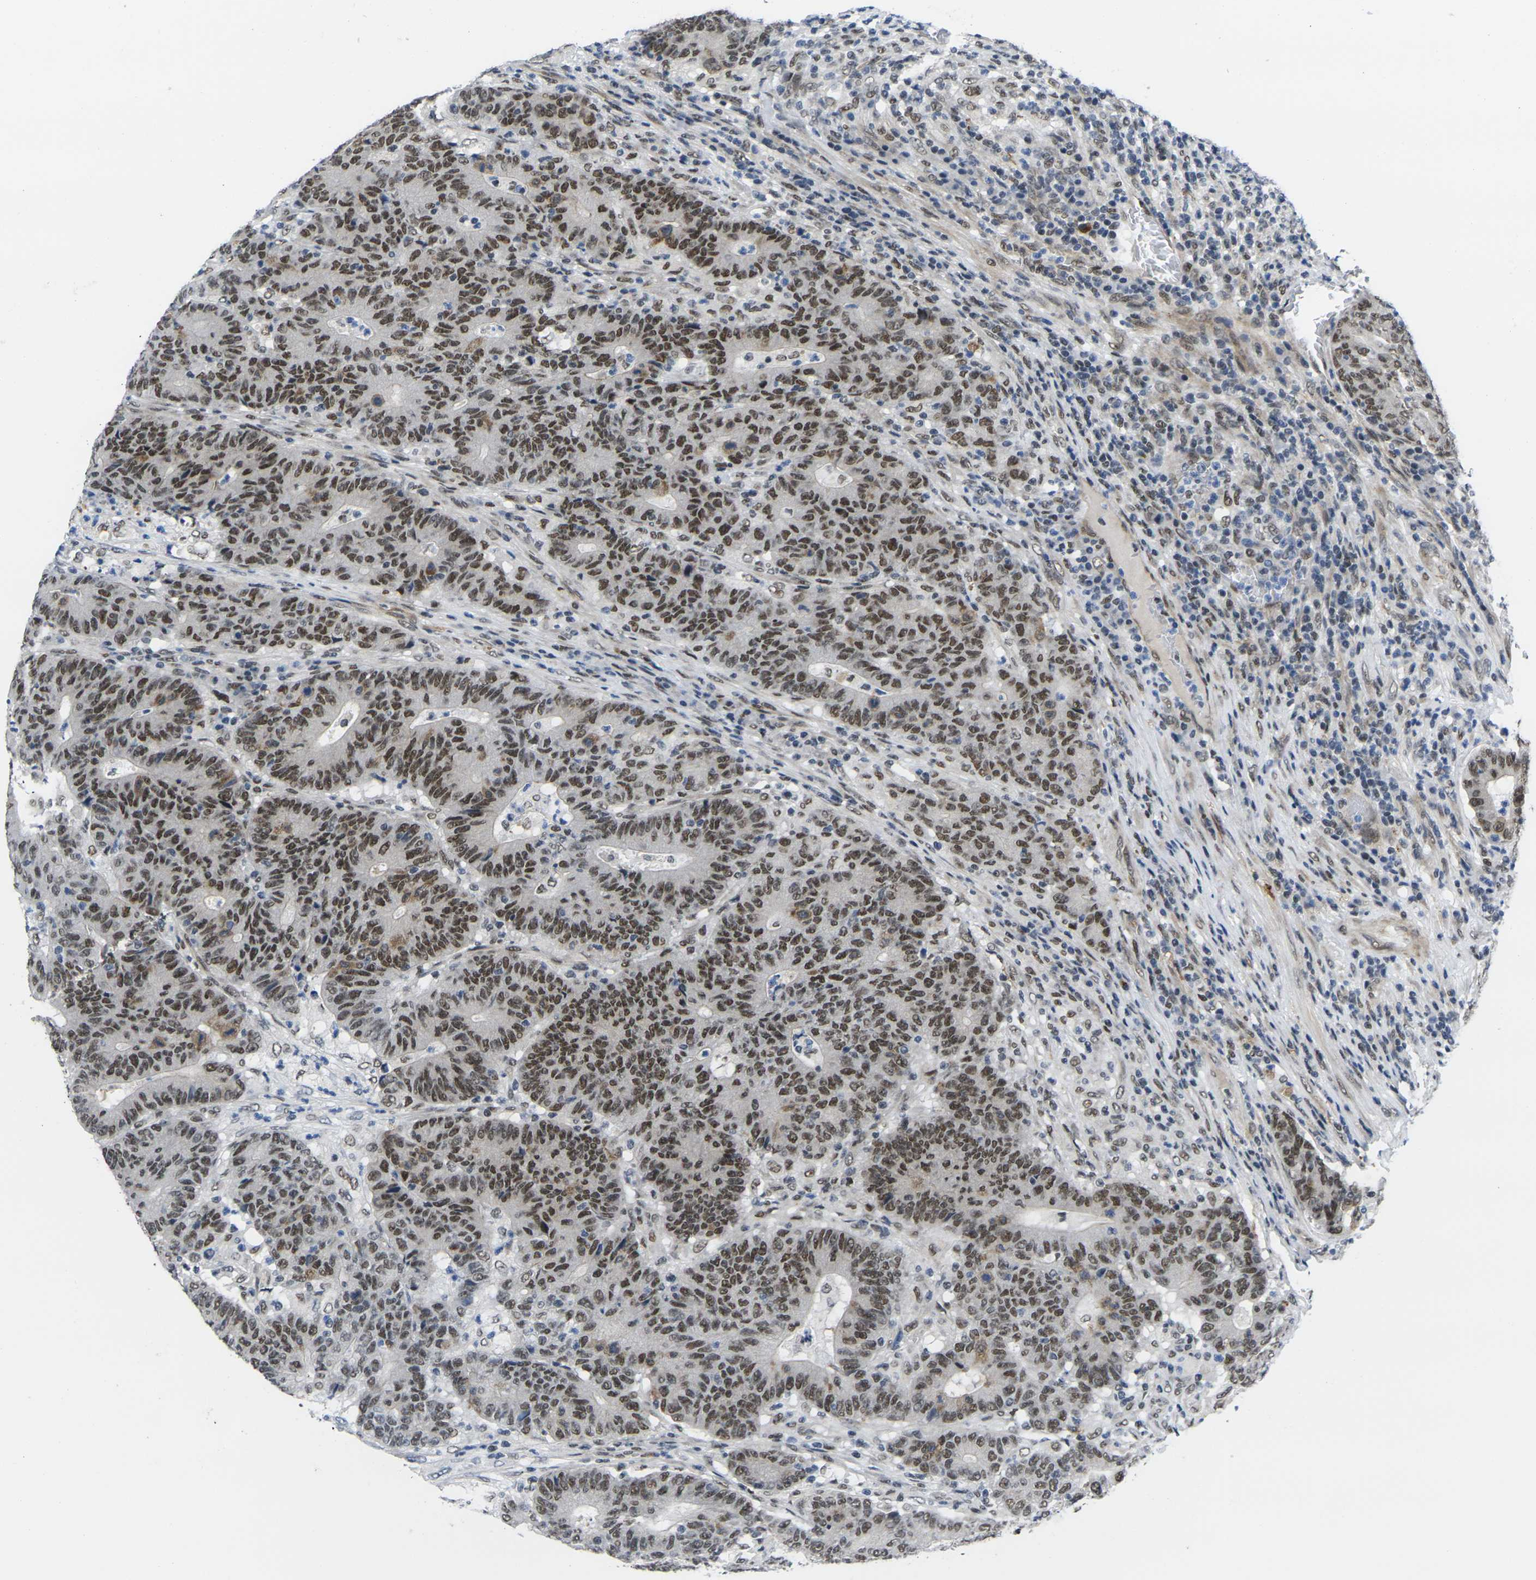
{"staining": {"intensity": "moderate", "quantity": ">75%", "location": "nuclear"}, "tissue": "colorectal cancer", "cell_type": "Tumor cells", "image_type": "cancer", "snomed": [{"axis": "morphology", "description": "Normal tissue, NOS"}, {"axis": "morphology", "description": "Adenocarcinoma, NOS"}, {"axis": "topography", "description": "Colon"}], "caption": "Immunohistochemistry micrograph of human adenocarcinoma (colorectal) stained for a protein (brown), which shows medium levels of moderate nuclear staining in approximately >75% of tumor cells.", "gene": "RBM7", "patient": {"sex": "female", "age": 75}}